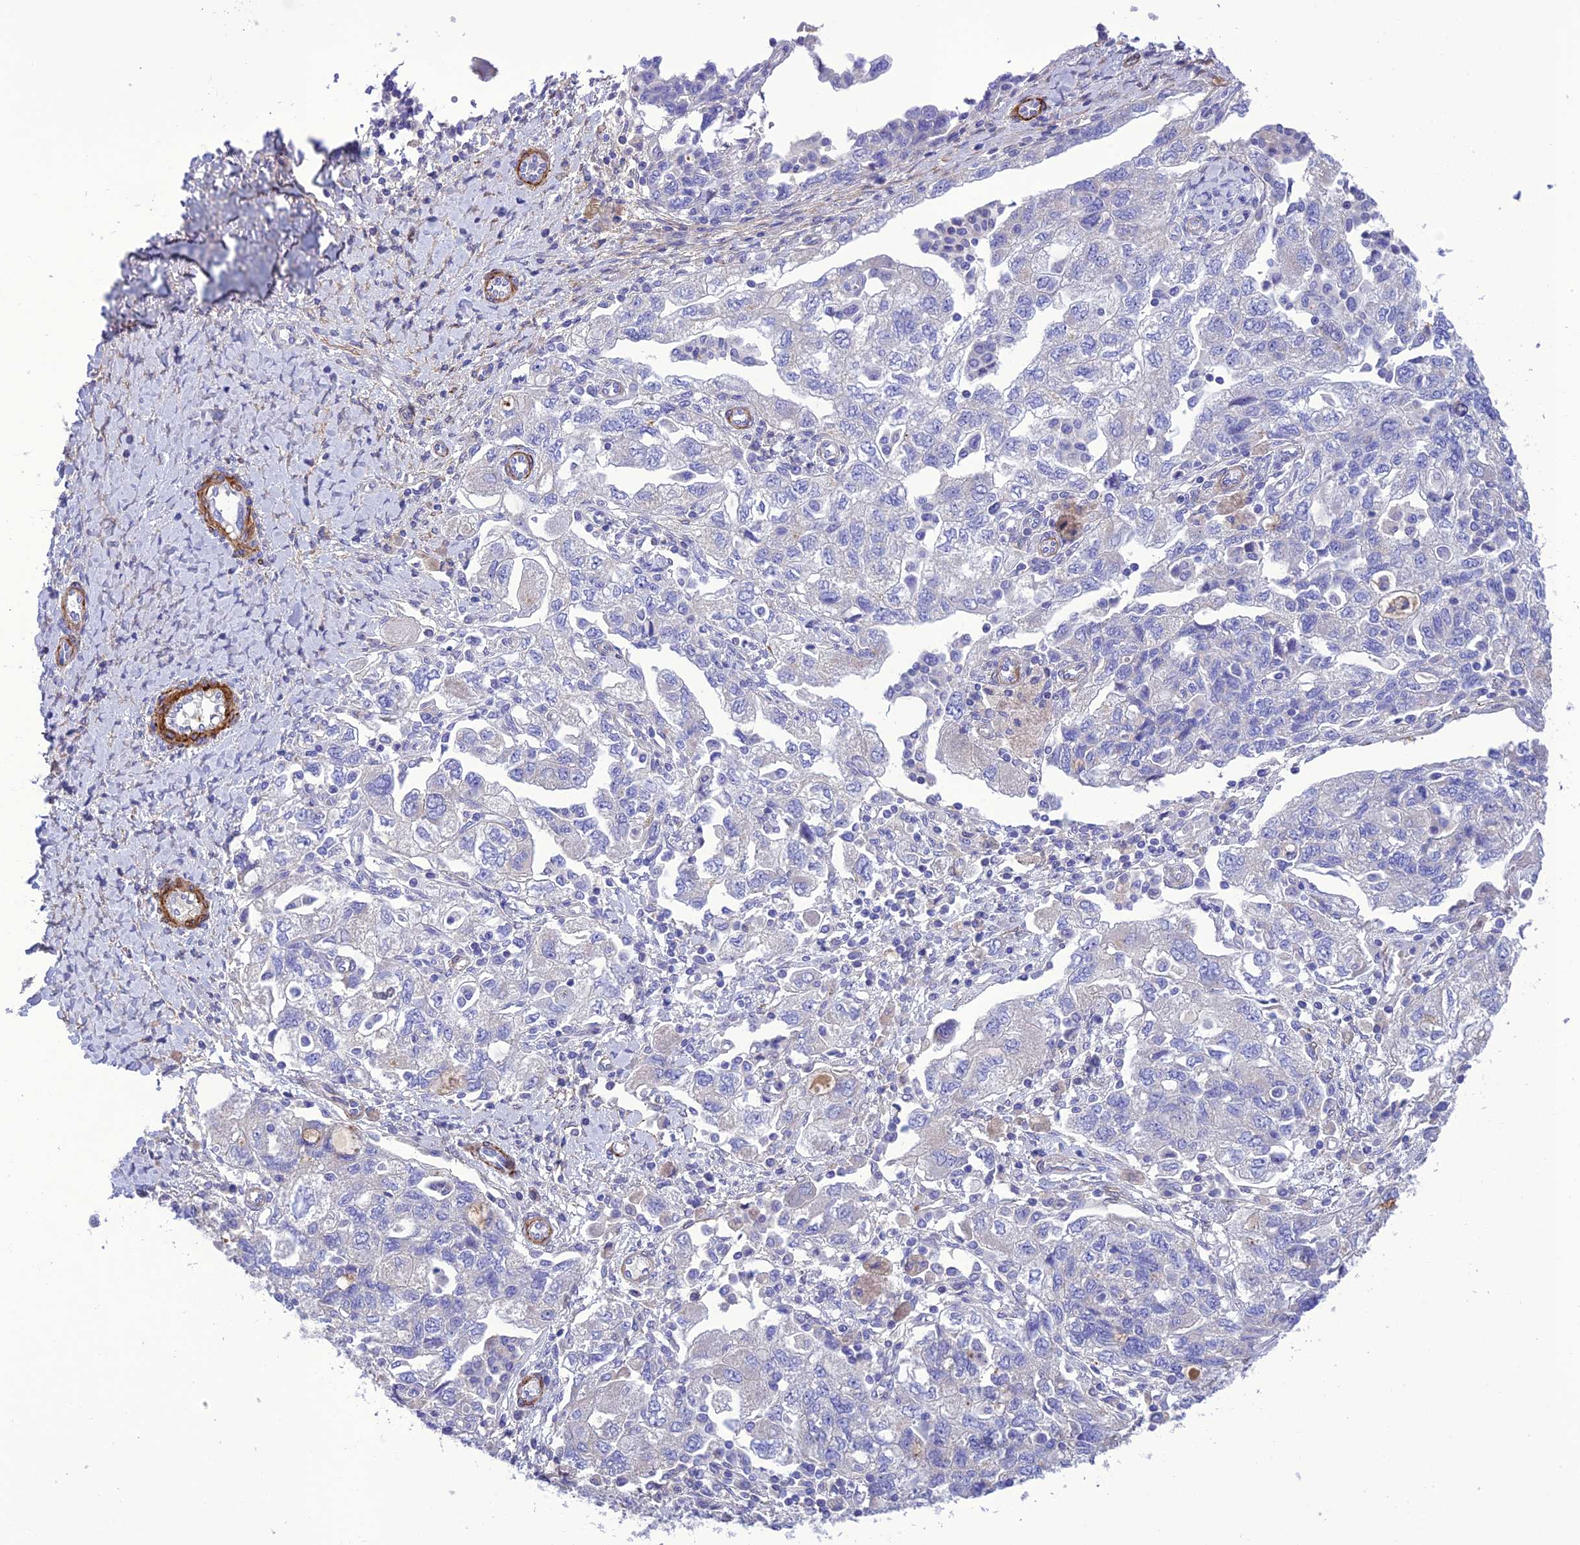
{"staining": {"intensity": "negative", "quantity": "none", "location": "none"}, "tissue": "ovarian cancer", "cell_type": "Tumor cells", "image_type": "cancer", "snomed": [{"axis": "morphology", "description": "Carcinoma, NOS"}, {"axis": "morphology", "description": "Cystadenocarcinoma, serous, NOS"}, {"axis": "topography", "description": "Ovary"}], "caption": "There is no significant positivity in tumor cells of ovarian cancer. (Brightfield microscopy of DAB immunohistochemistry at high magnification).", "gene": "FRA10AC1", "patient": {"sex": "female", "age": 69}}